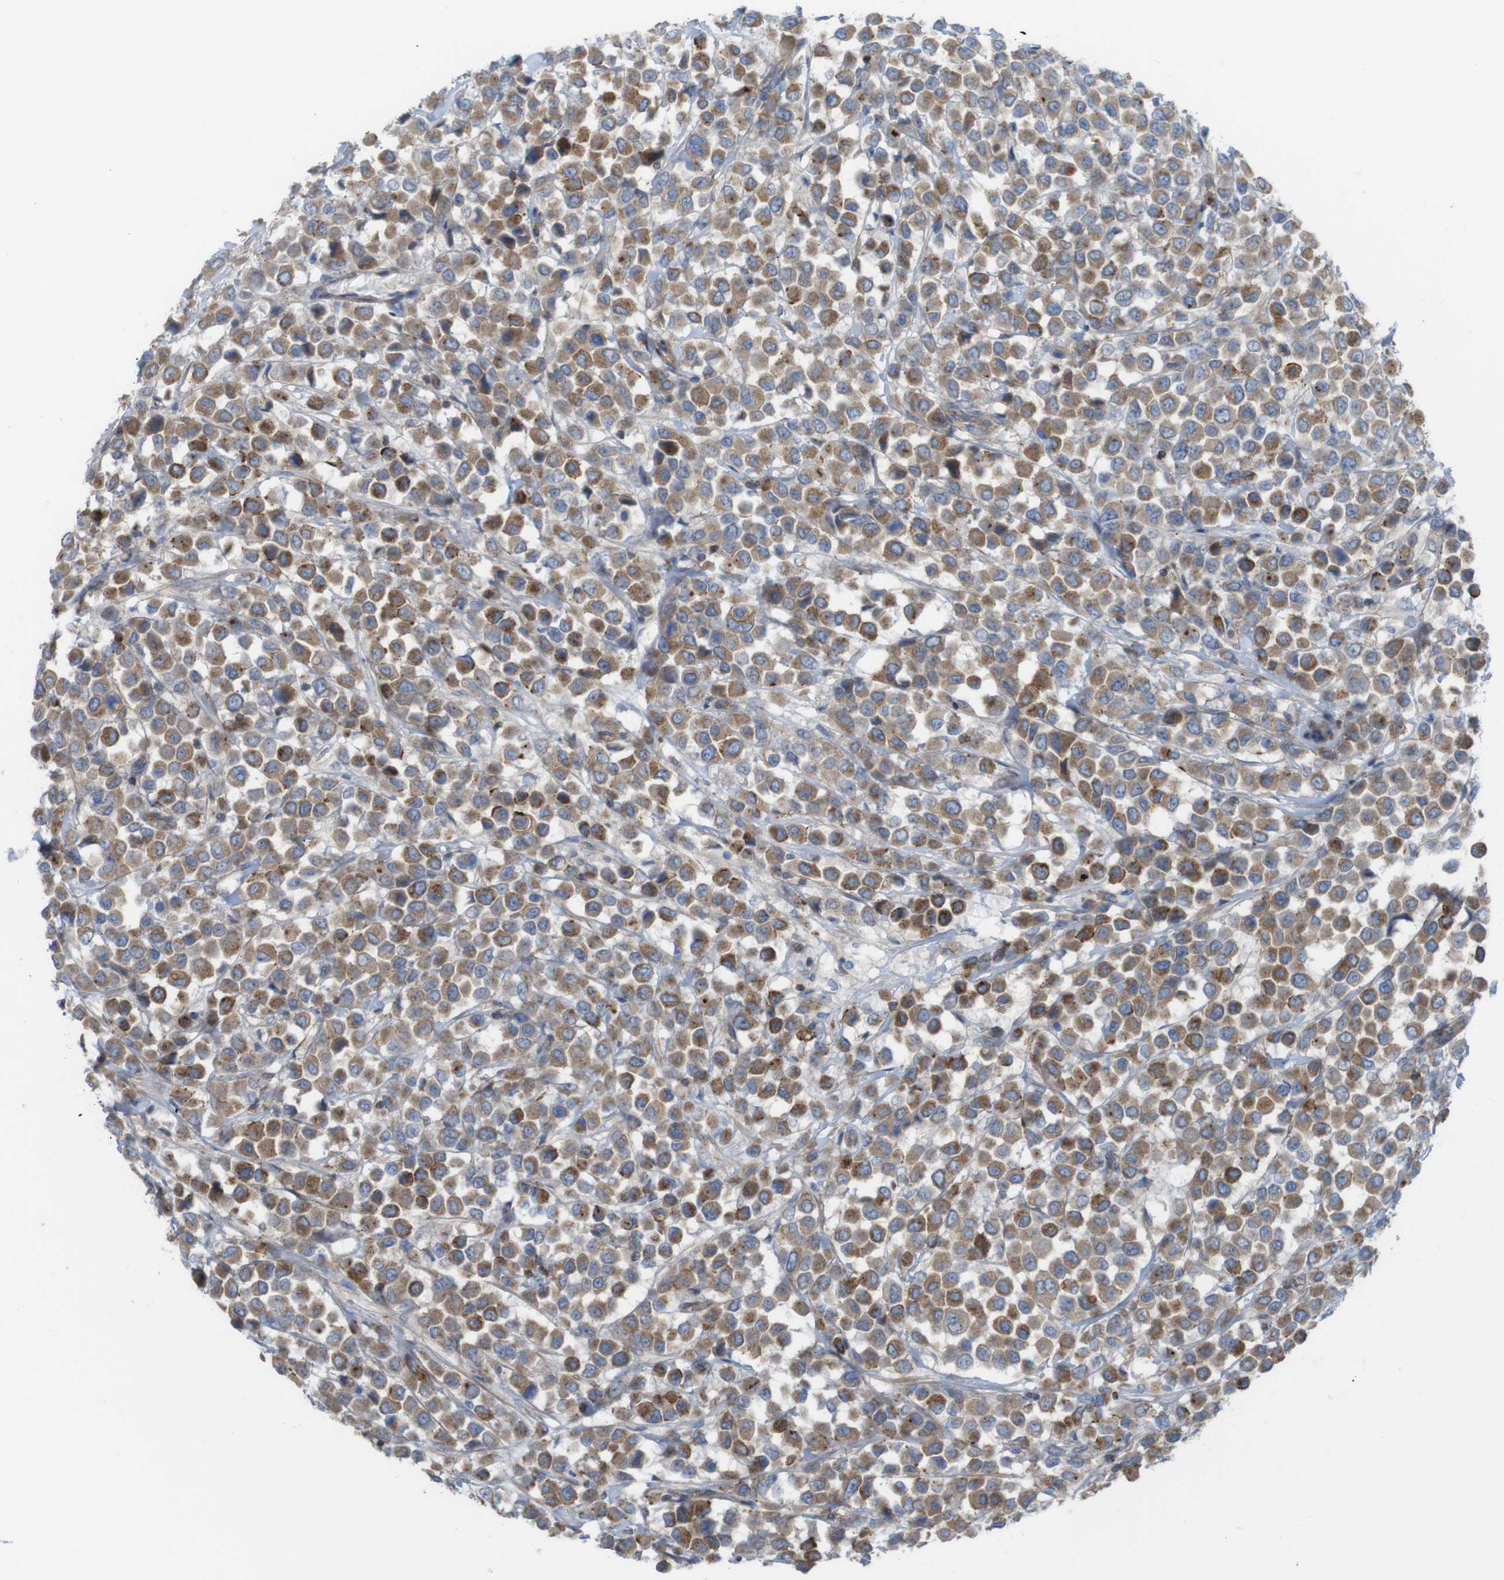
{"staining": {"intensity": "moderate", "quantity": ">75%", "location": "cytoplasmic/membranous"}, "tissue": "breast cancer", "cell_type": "Tumor cells", "image_type": "cancer", "snomed": [{"axis": "morphology", "description": "Duct carcinoma"}, {"axis": "topography", "description": "Breast"}], "caption": "Infiltrating ductal carcinoma (breast) stained with immunohistochemistry demonstrates moderate cytoplasmic/membranous expression in about >75% of tumor cells. The protein is shown in brown color, while the nuclei are stained blue.", "gene": "PREX2", "patient": {"sex": "female", "age": 61}}